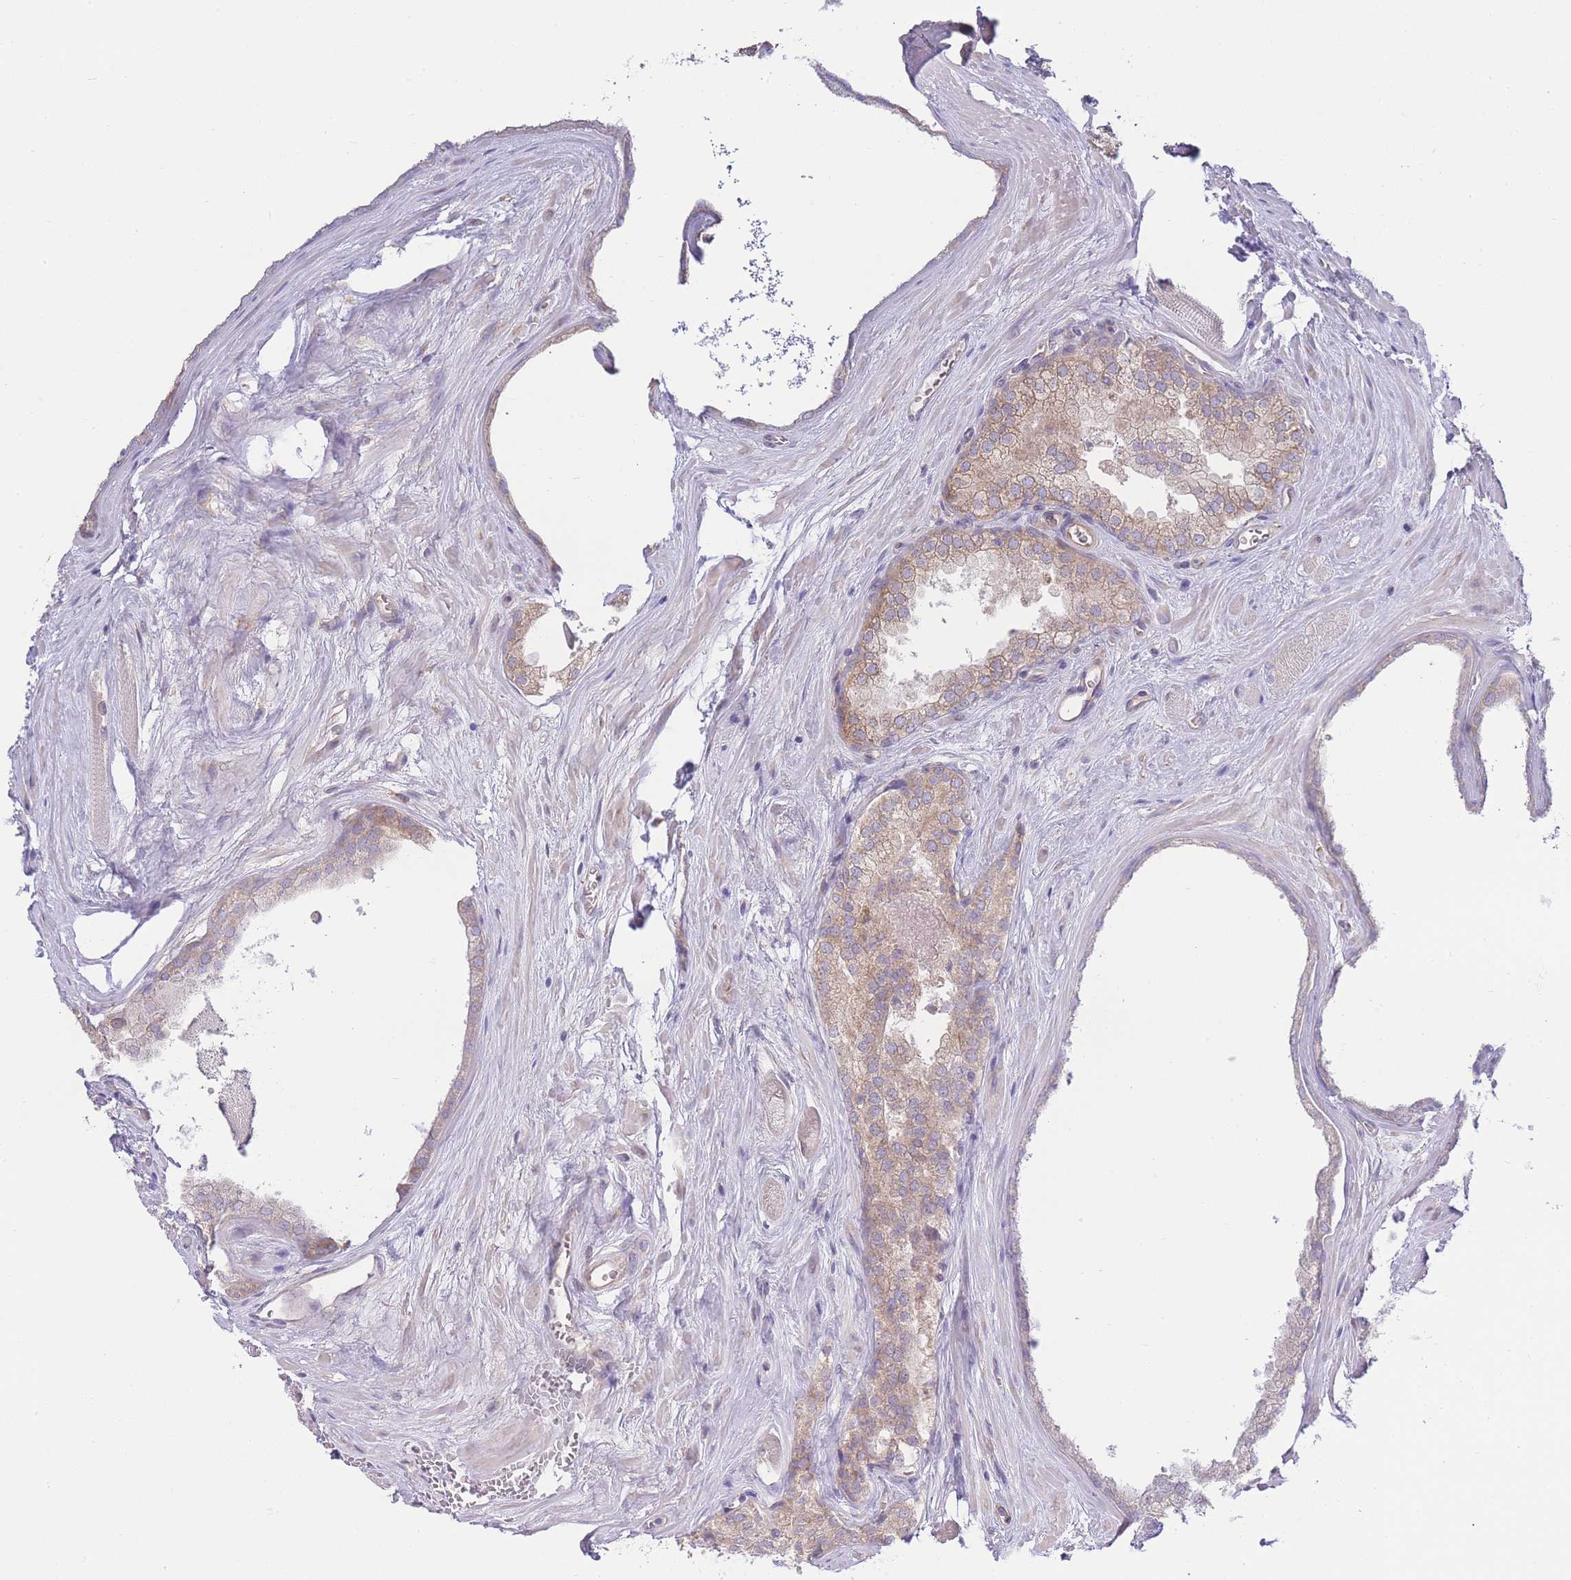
{"staining": {"intensity": "weak", "quantity": ">75%", "location": "cytoplasmic/membranous"}, "tissue": "prostate cancer", "cell_type": "Tumor cells", "image_type": "cancer", "snomed": [{"axis": "morphology", "description": "Adenocarcinoma, Low grade"}, {"axis": "topography", "description": "Prostate"}], "caption": "Prostate adenocarcinoma (low-grade) was stained to show a protein in brown. There is low levels of weak cytoplasmic/membranous expression in about >75% of tumor cells.", "gene": "BEX1", "patient": {"sex": "male", "age": 68}}